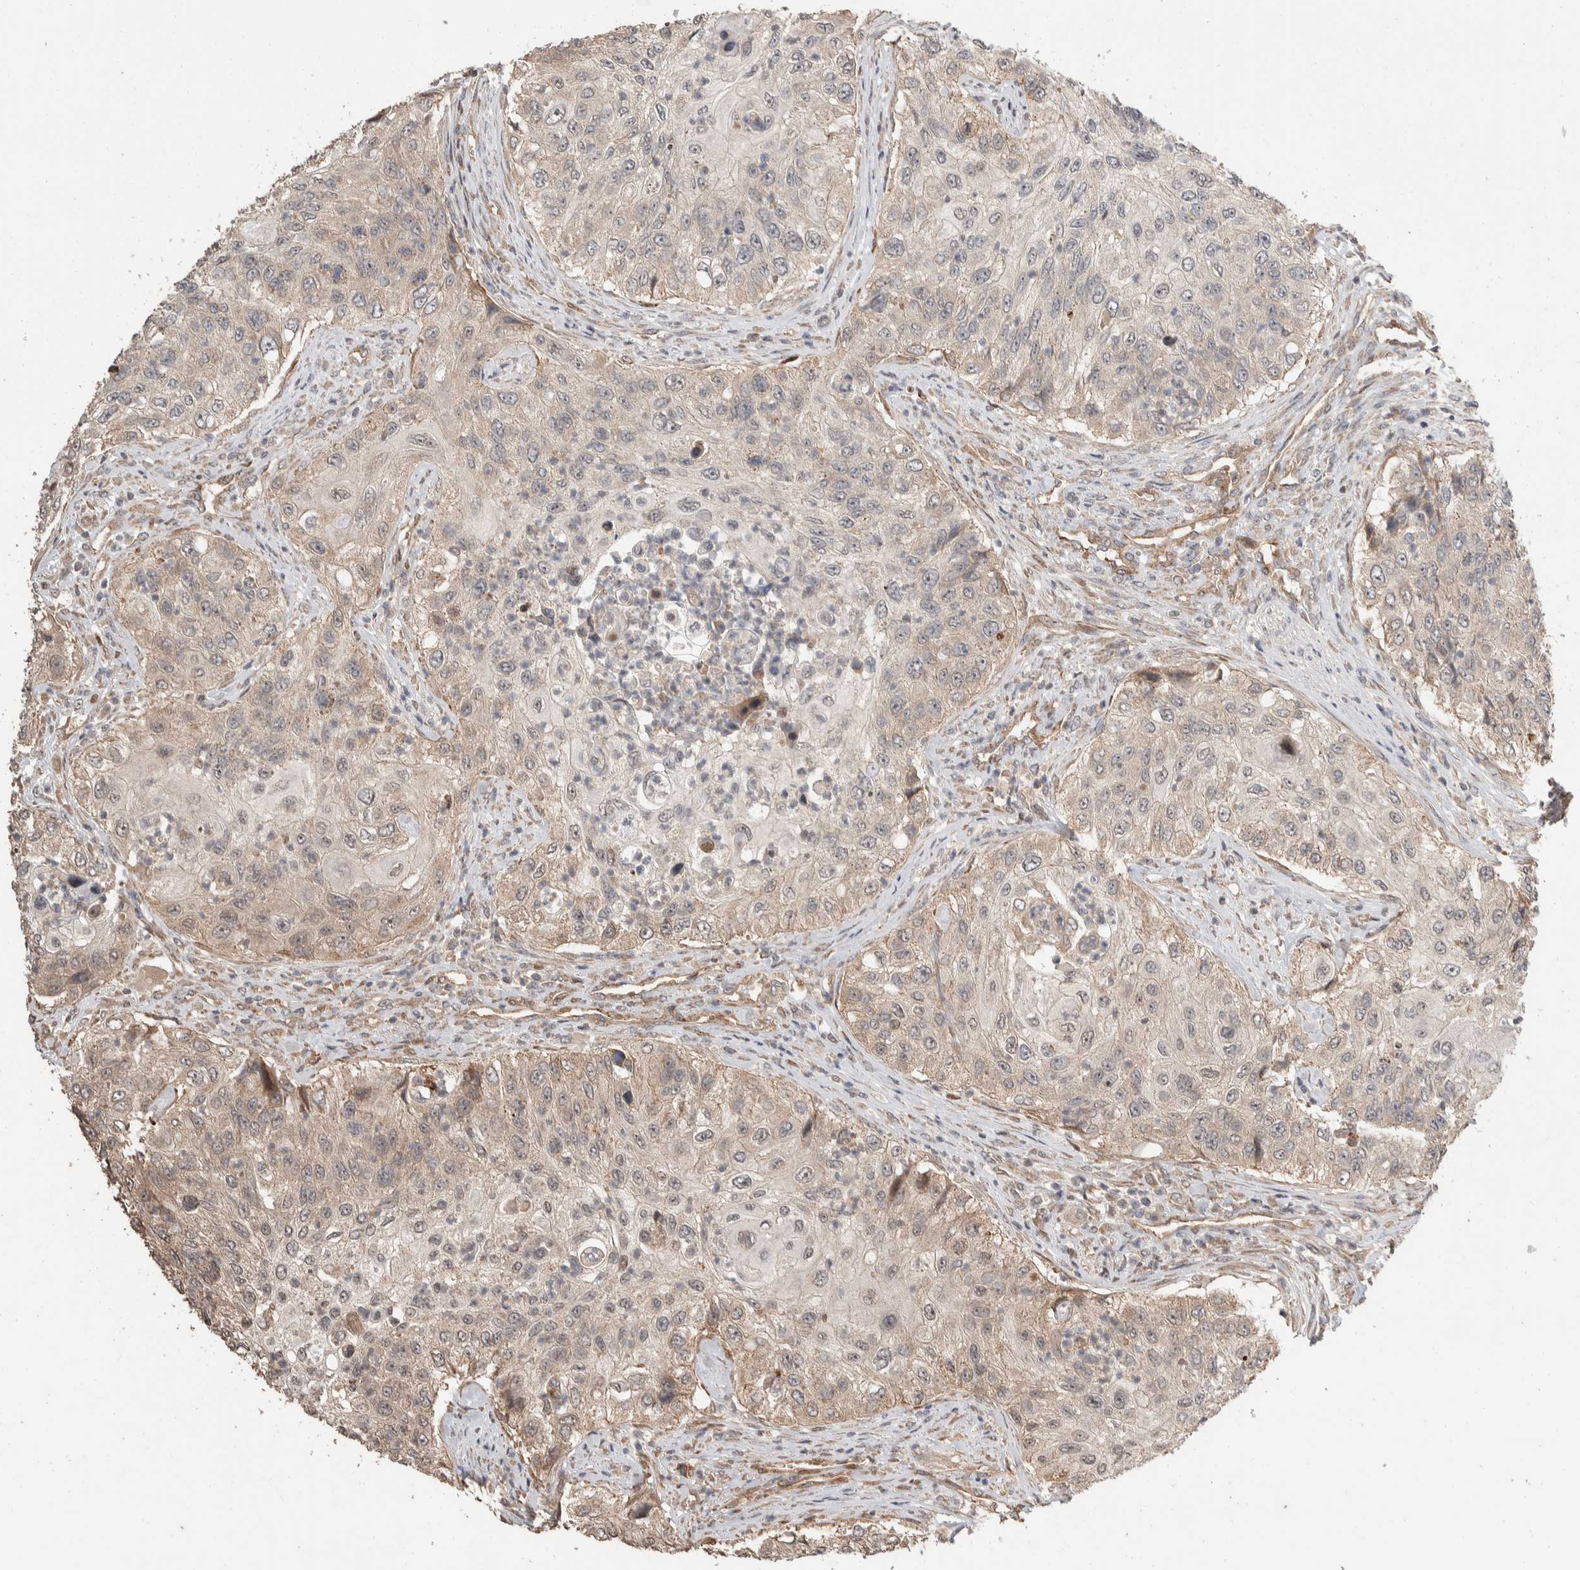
{"staining": {"intensity": "weak", "quantity": "25%-75%", "location": "cytoplasmic/membranous"}, "tissue": "urothelial cancer", "cell_type": "Tumor cells", "image_type": "cancer", "snomed": [{"axis": "morphology", "description": "Urothelial carcinoma, High grade"}, {"axis": "topography", "description": "Urinary bladder"}], "caption": "Immunohistochemistry (IHC) of human urothelial carcinoma (high-grade) exhibits low levels of weak cytoplasmic/membranous expression in approximately 25%-75% of tumor cells. Ihc stains the protein in brown and the nuclei are stained blue.", "gene": "ERC1", "patient": {"sex": "female", "age": 60}}